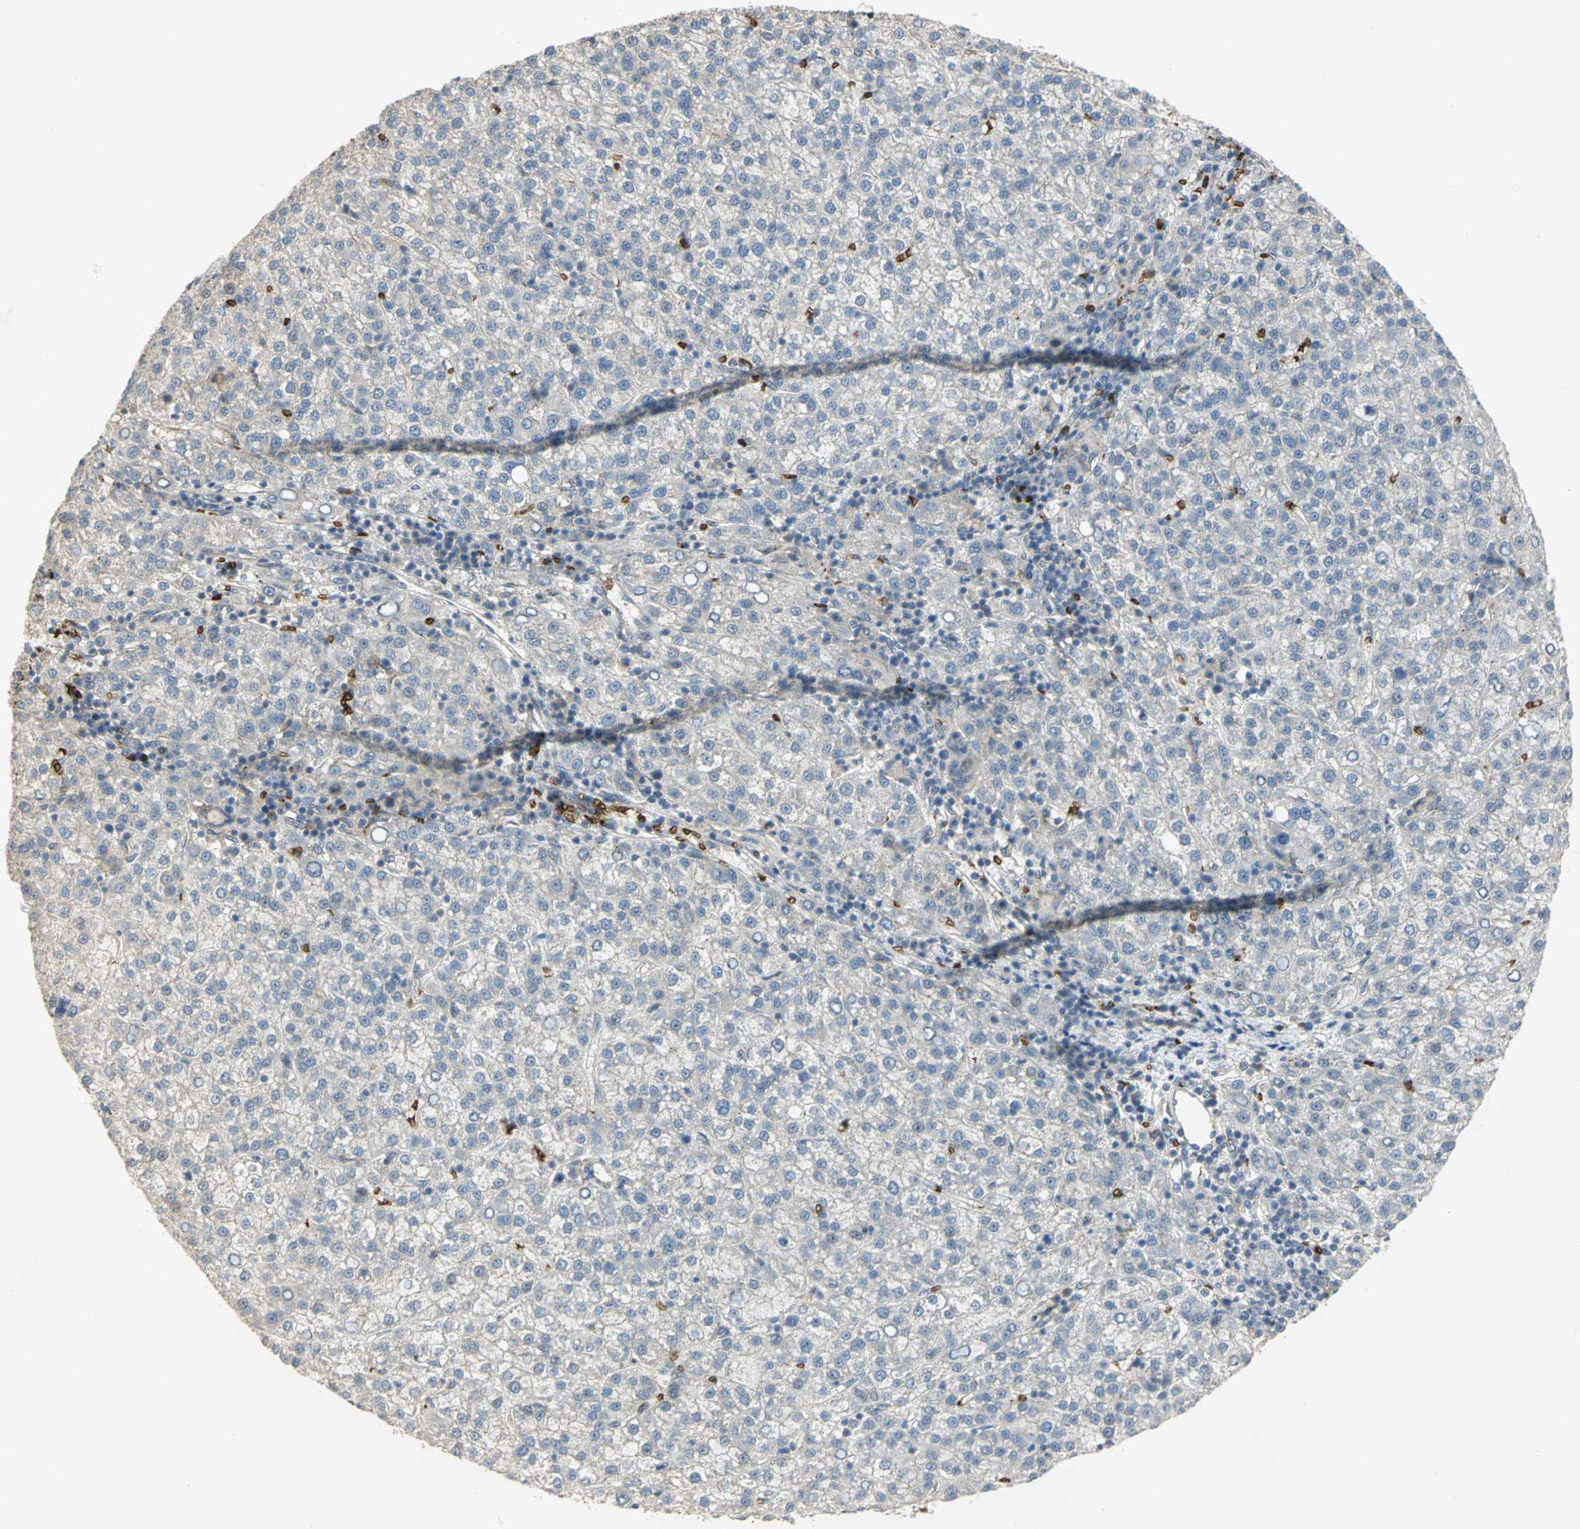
{"staining": {"intensity": "negative", "quantity": "none", "location": "none"}, "tissue": "liver cancer", "cell_type": "Tumor cells", "image_type": "cancer", "snomed": [{"axis": "morphology", "description": "Carcinoma, Hepatocellular, NOS"}, {"axis": "topography", "description": "Liver"}], "caption": "High power microscopy micrograph of an immunohistochemistry (IHC) micrograph of liver cancer, revealing no significant staining in tumor cells.", "gene": "ANK1", "patient": {"sex": "female", "age": 58}}